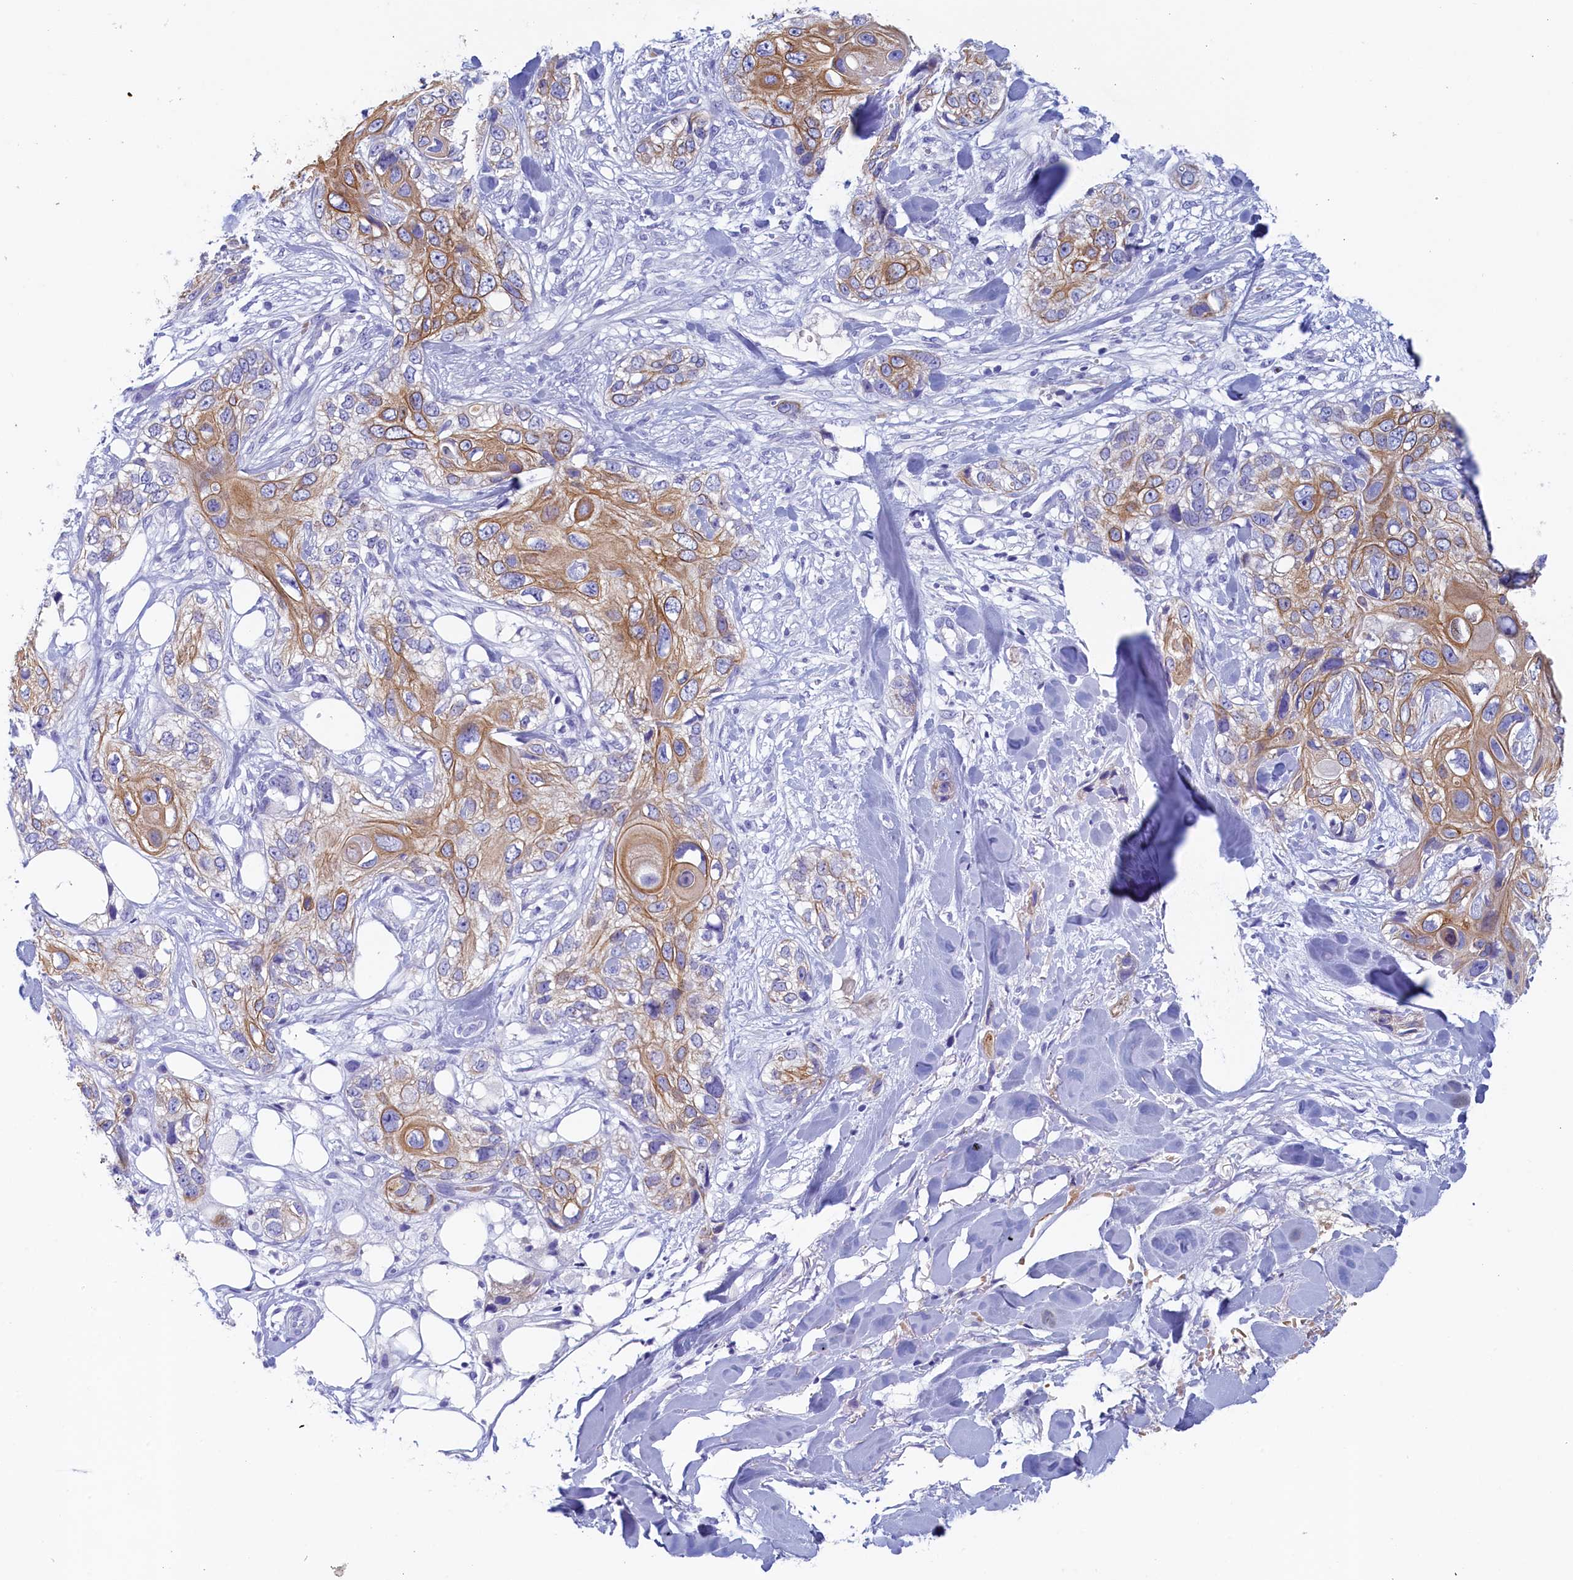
{"staining": {"intensity": "moderate", "quantity": "25%-75%", "location": "cytoplasmic/membranous"}, "tissue": "skin cancer", "cell_type": "Tumor cells", "image_type": "cancer", "snomed": [{"axis": "morphology", "description": "Normal tissue, NOS"}, {"axis": "morphology", "description": "Squamous cell carcinoma, NOS"}, {"axis": "topography", "description": "Skin"}], "caption": "This histopathology image reveals squamous cell carcinoma (skin) stained with IHC to label a protein in brown. The cytoplasmic/membranous of tumor cells show moderate positivity for the protein. Nuclei are counter-stained blue.", "gene": "GUCA1C", "patient": {"sex": "male", "age": 72}}